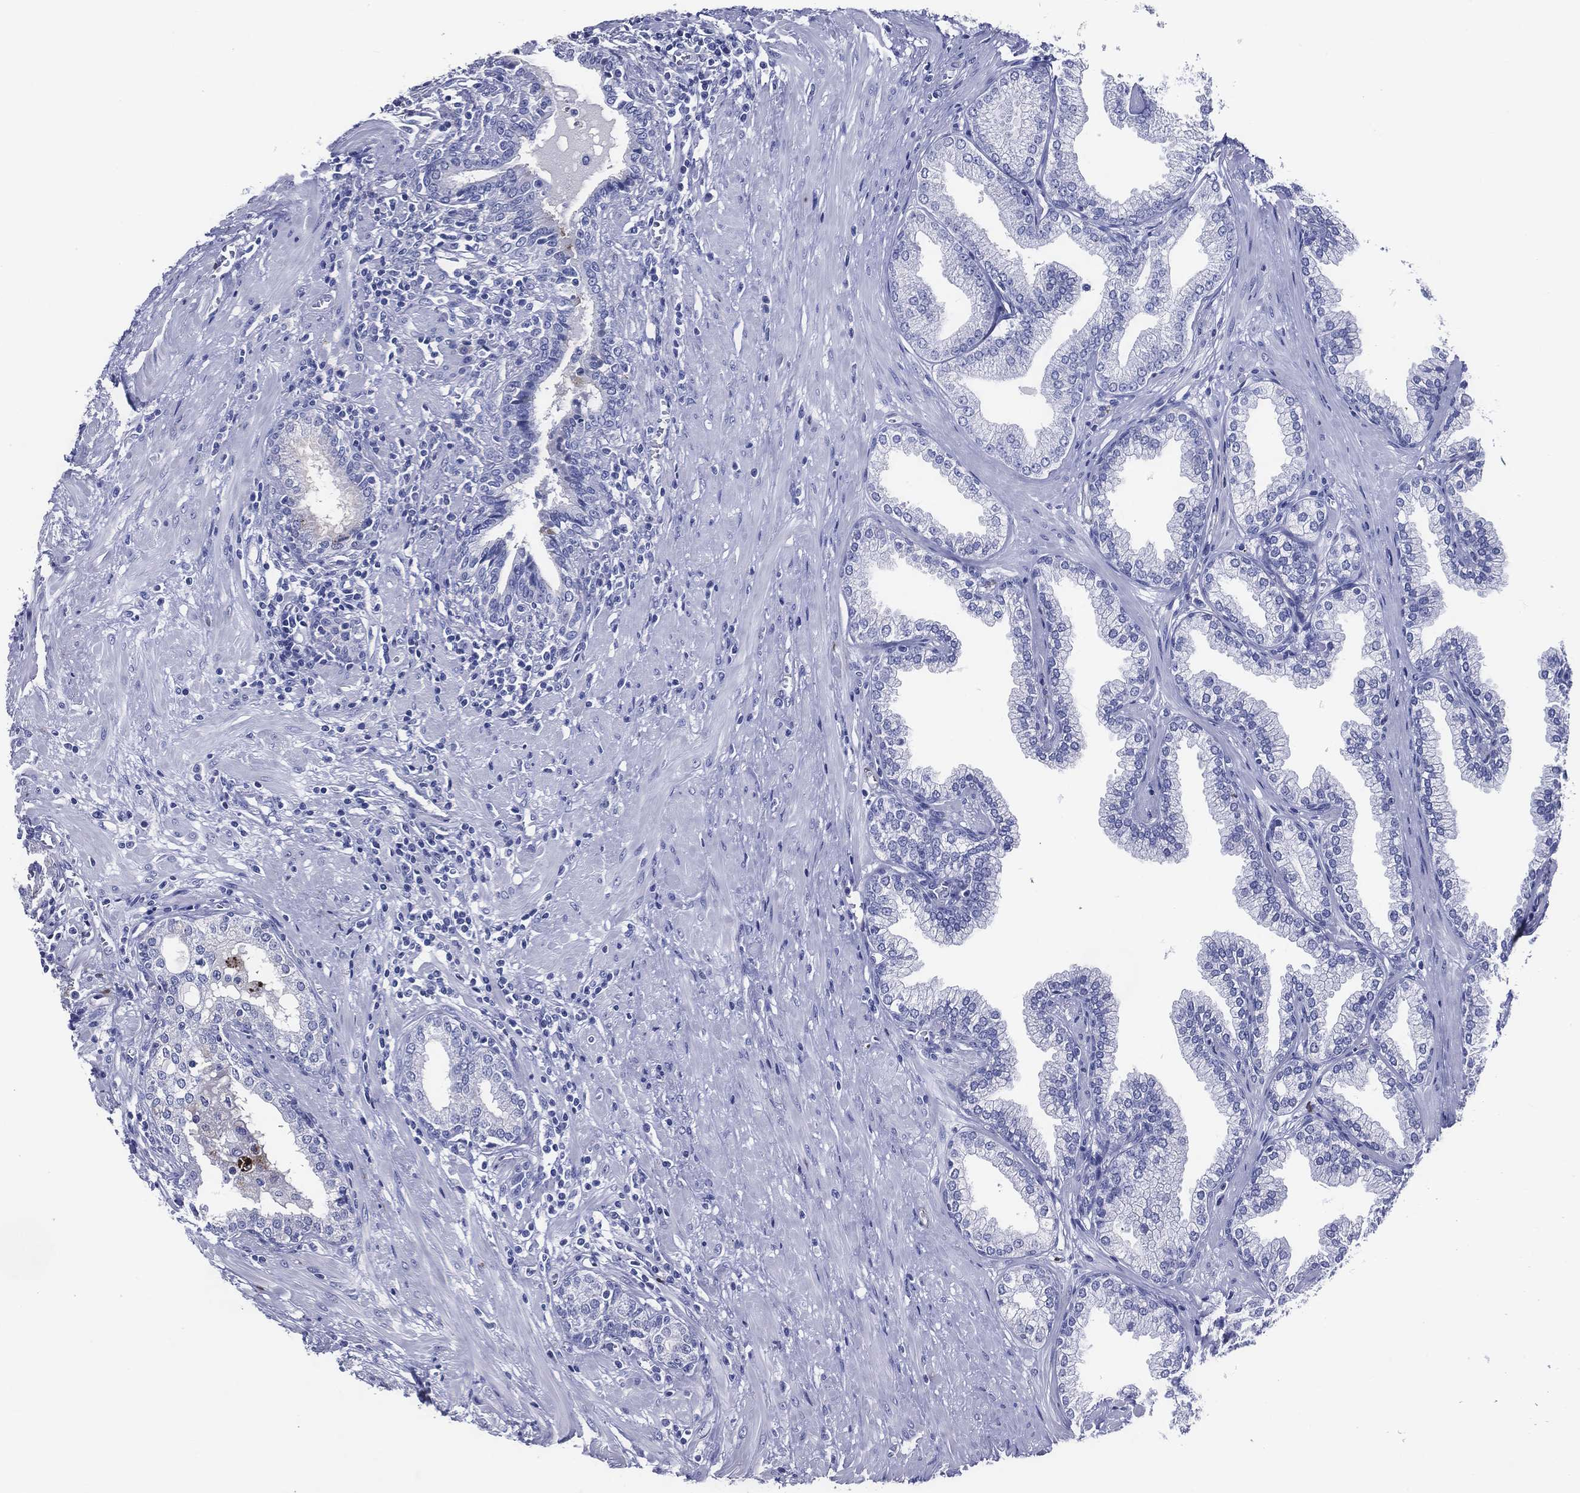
{"staining": {"intensity": "negative", "quantity": "none", "location": "none"}, "tissue": "prostate", "cell_type": "Glandular cells", "image_type": "normal", "snomed": [{"axis": "morphology", "description": "Normal tissue, NOS"}, {"axis": "topography", "description": "Prostate"}], "caption": "The IHC photomicrograph has no significant staining in glandular cells of prostate.", "gene": "ACE2", "patient": {"sex": "male", "age": 64}}